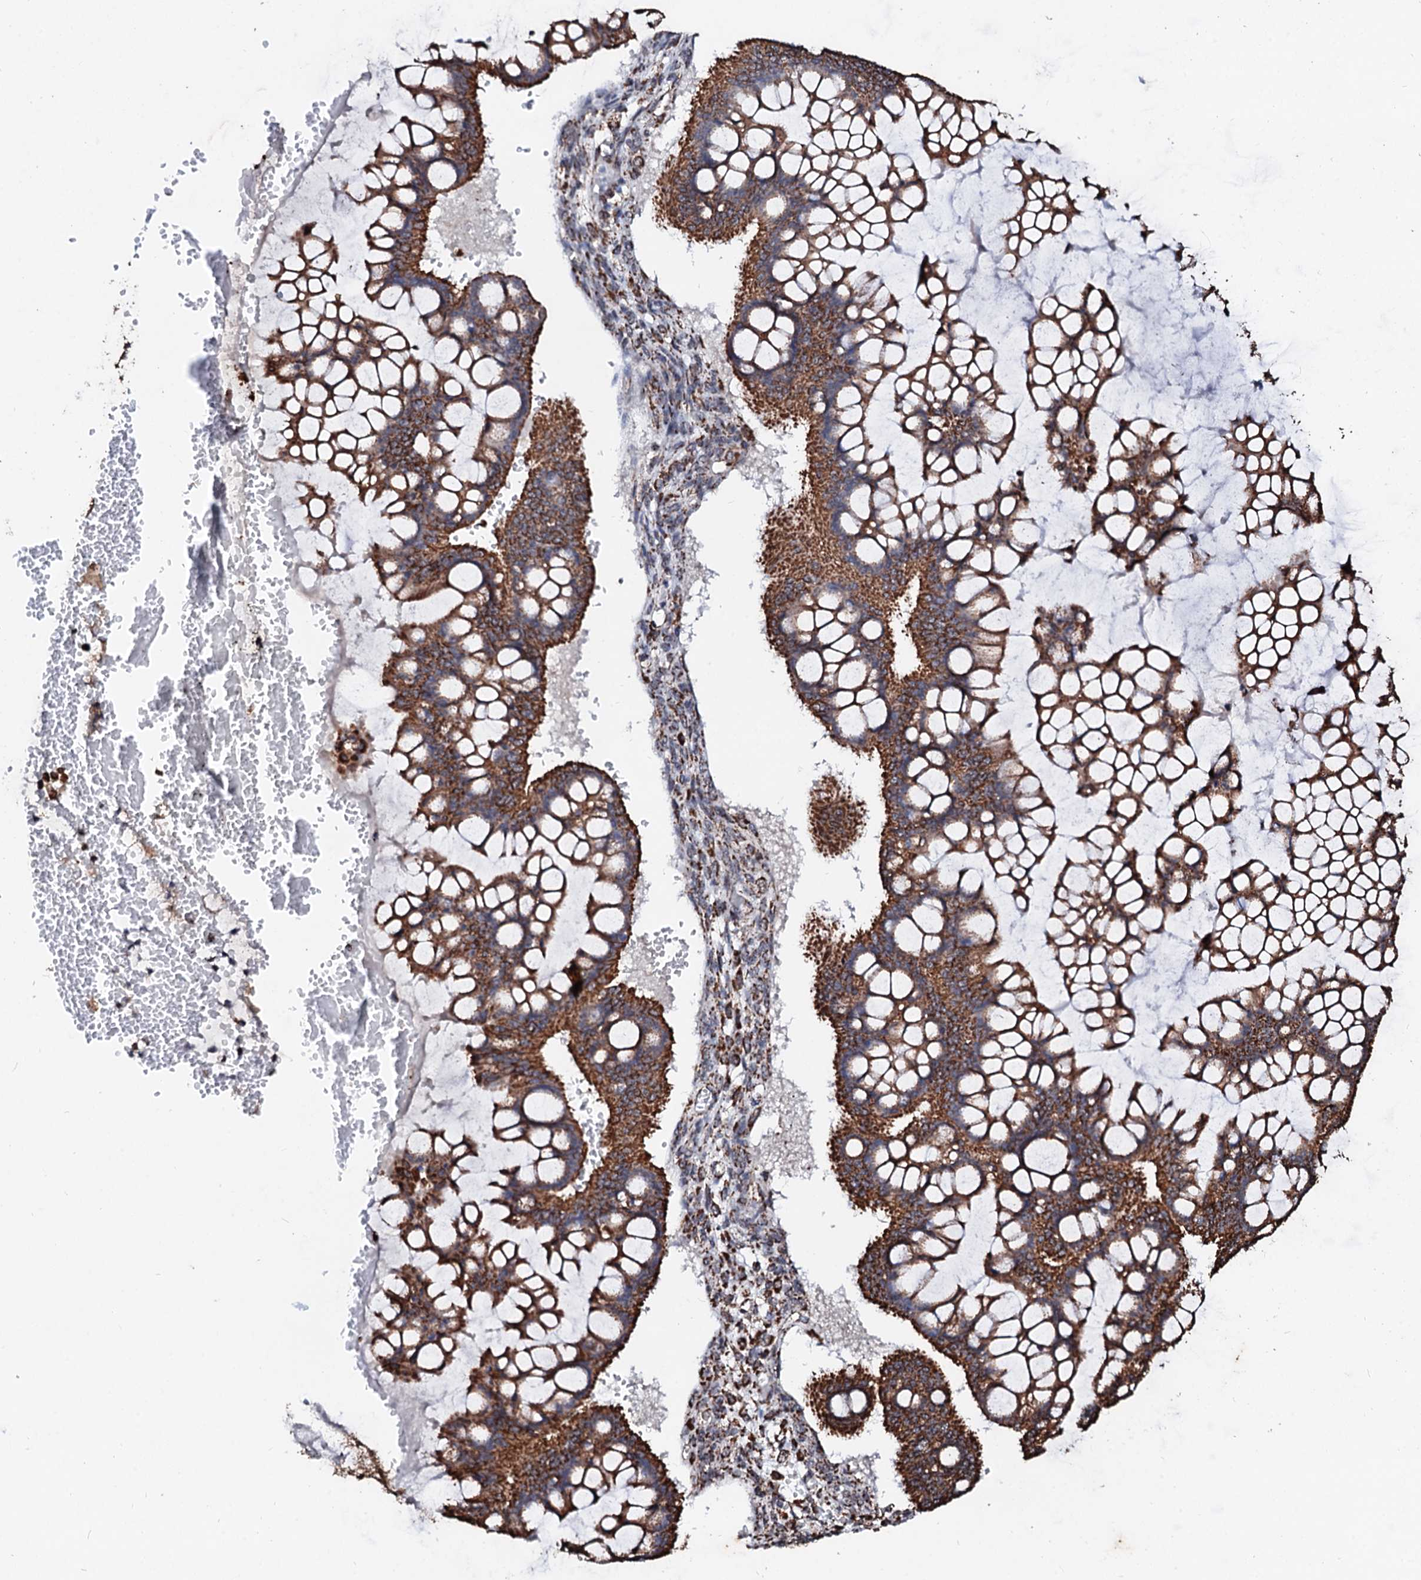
{"staining": {"intensity": "strong", "quantity": ">75%", "location": "cytoplasmic/membranous"}, "tissue": "ovarian cancer", "cell_type": "Tumor cells", "image_type": "cancer", "snomed": [{"axis": "morphology", "description": "Cystadenocarcinoma, mucinous, NOS"}, {"axis": "topography", "description": "Ovary"}], "caption": "Tumor cells exhibit strong cytoplasmic/membranous staining in approximately >75% of cells in mucinous cystadenocarcinoma (ovarian).", "gene": "SECISBP2L", "patient": {"sex": "female", "age": 73}}